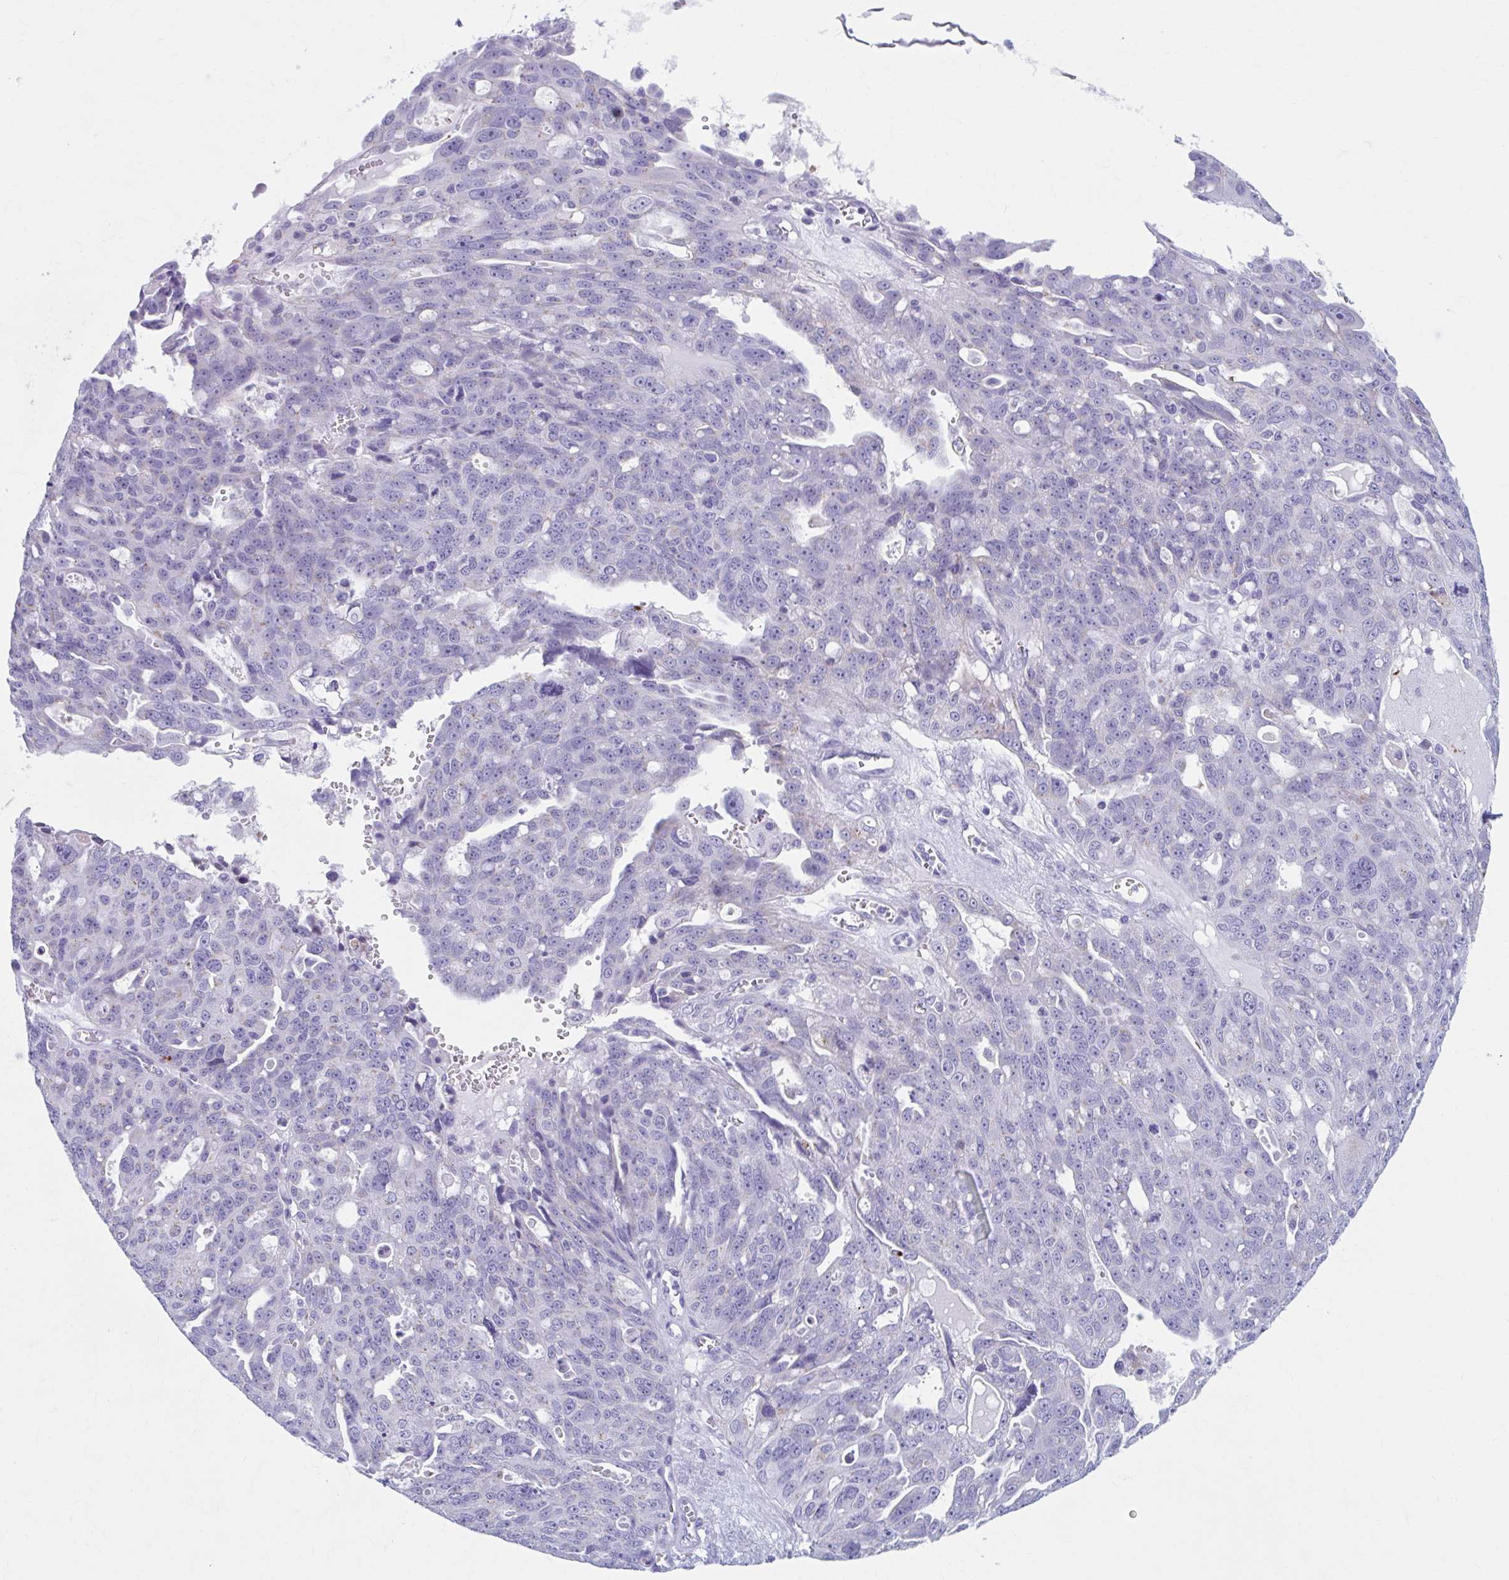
{"staining": {"intensity": "negative", "quantity": "none", "location": "none"}, "tissue": "ovarian cancer", "cell_type": "Tumor cells", "image_type": "cancer", "snomed": [{"axis": "morphology", "description": "Carcinoma, endometroid"}, {"axis": "topography", "description": "Ovary"}], "caption": "An image of human ovarian cancer is negative for staining in tumor cells.", "gene": "KCNE2", "patient": {"sex": "female", "age": 70}}